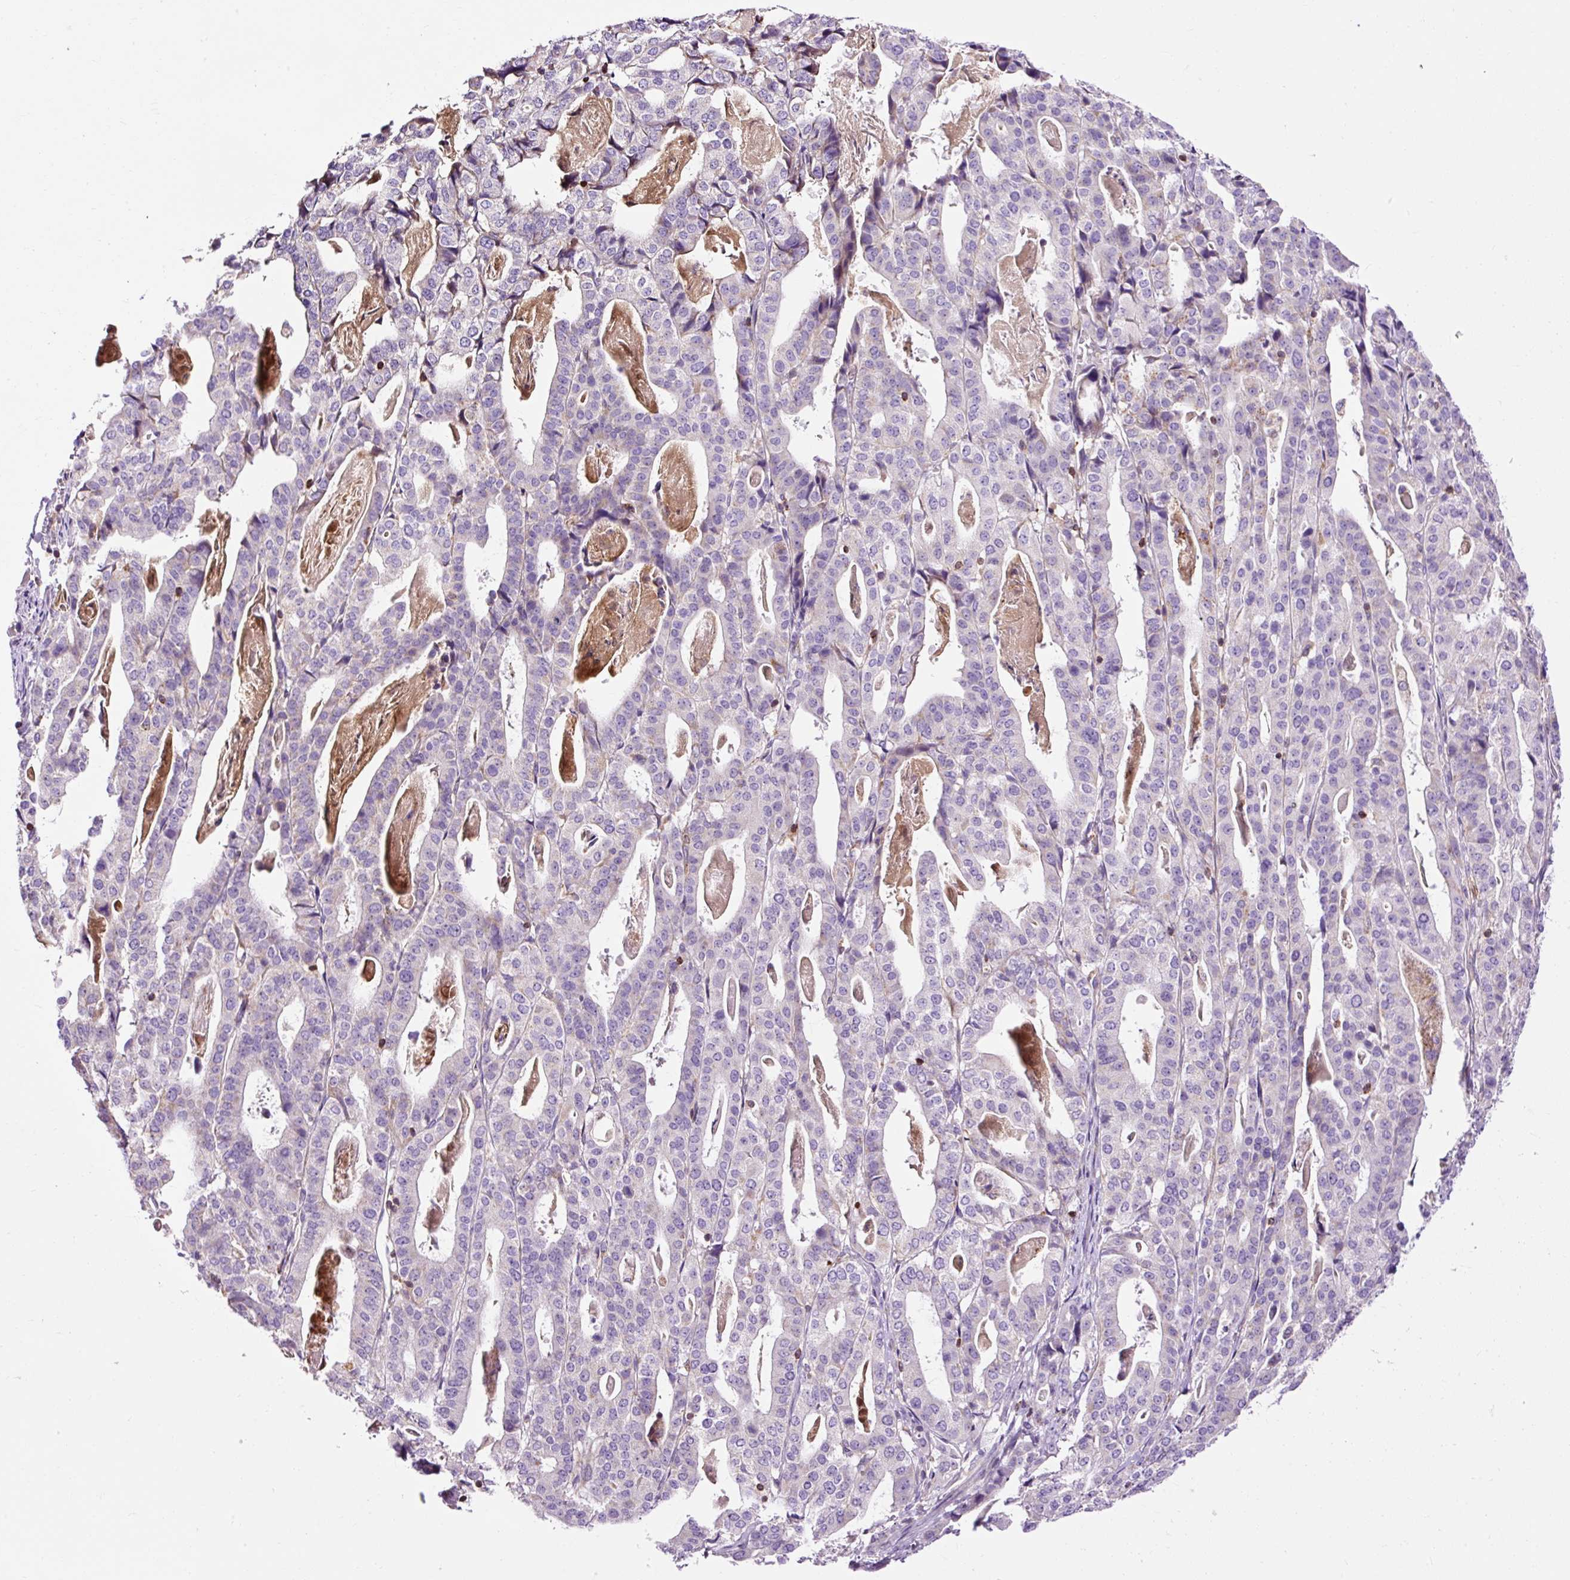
{"staining": {"intensity": "negative", "quantity": "none", "location": "none"}, "tissue": "stomach cancer", "cell_type": "Tumor cells", "image_type": "cancer", "snomed": [{"axis": "morphology", "description": "Adenocarcinoma, NOS"}, {"axis": "topography", "description": "Stomach"}], "caption": "High power microscopy image of an immunohistochemistry photomicrograph of stomach cancer (adenocarcinoma), revealing no significant staining in tumor cells.", "gene": "CD83", "patient": {"sex": "male", "age": 48}}